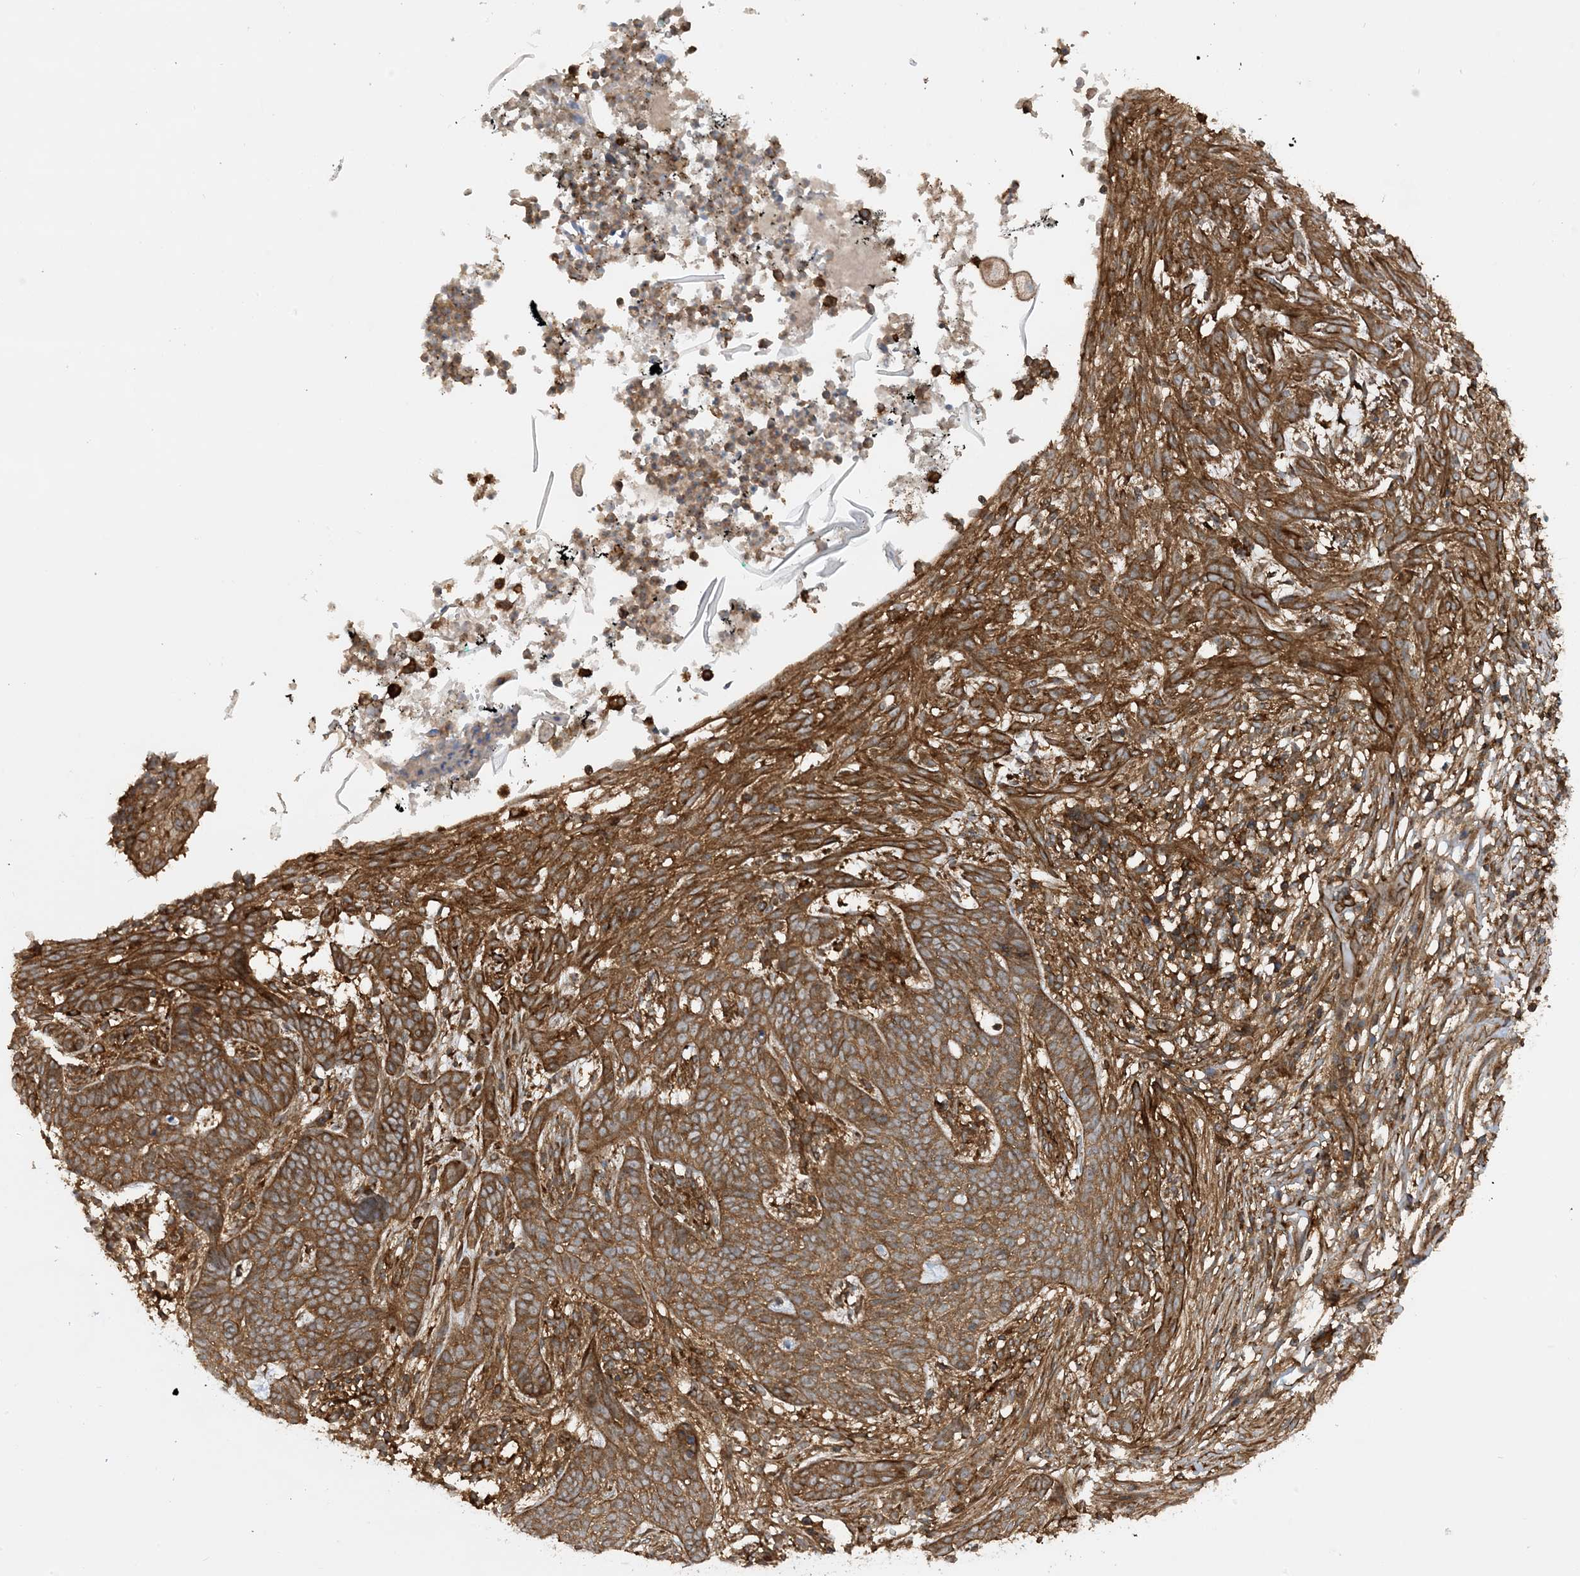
{"staining": {"intensity": "moderate", "quantity": ">75%", "location": "cytoplasmic/membranous"}, "tissue": "skin cancer", "cell_type": "Tumor cells", "image_type": "cancer", "snomed": [{"axis": "morphology", "description": "Normal tissue, NOS"}, {"axis": "morphology", "description": "Basal cell carcinoma"}, {"axis": "topography", "description": "Skin"}], "caption": "Skin cancer (basal cell carcinoma) was stained to show a protein in brown. There is medium levels of moderate cytoplasmic/membranous expression in approximately >75% of tumor cells. (Stains: DAB in brown, nuclei in blue, Microscopy: brightfield microscopy at high magnification).", "gene": "STAM2", "patient": {"sex": "male", "age": 64}}